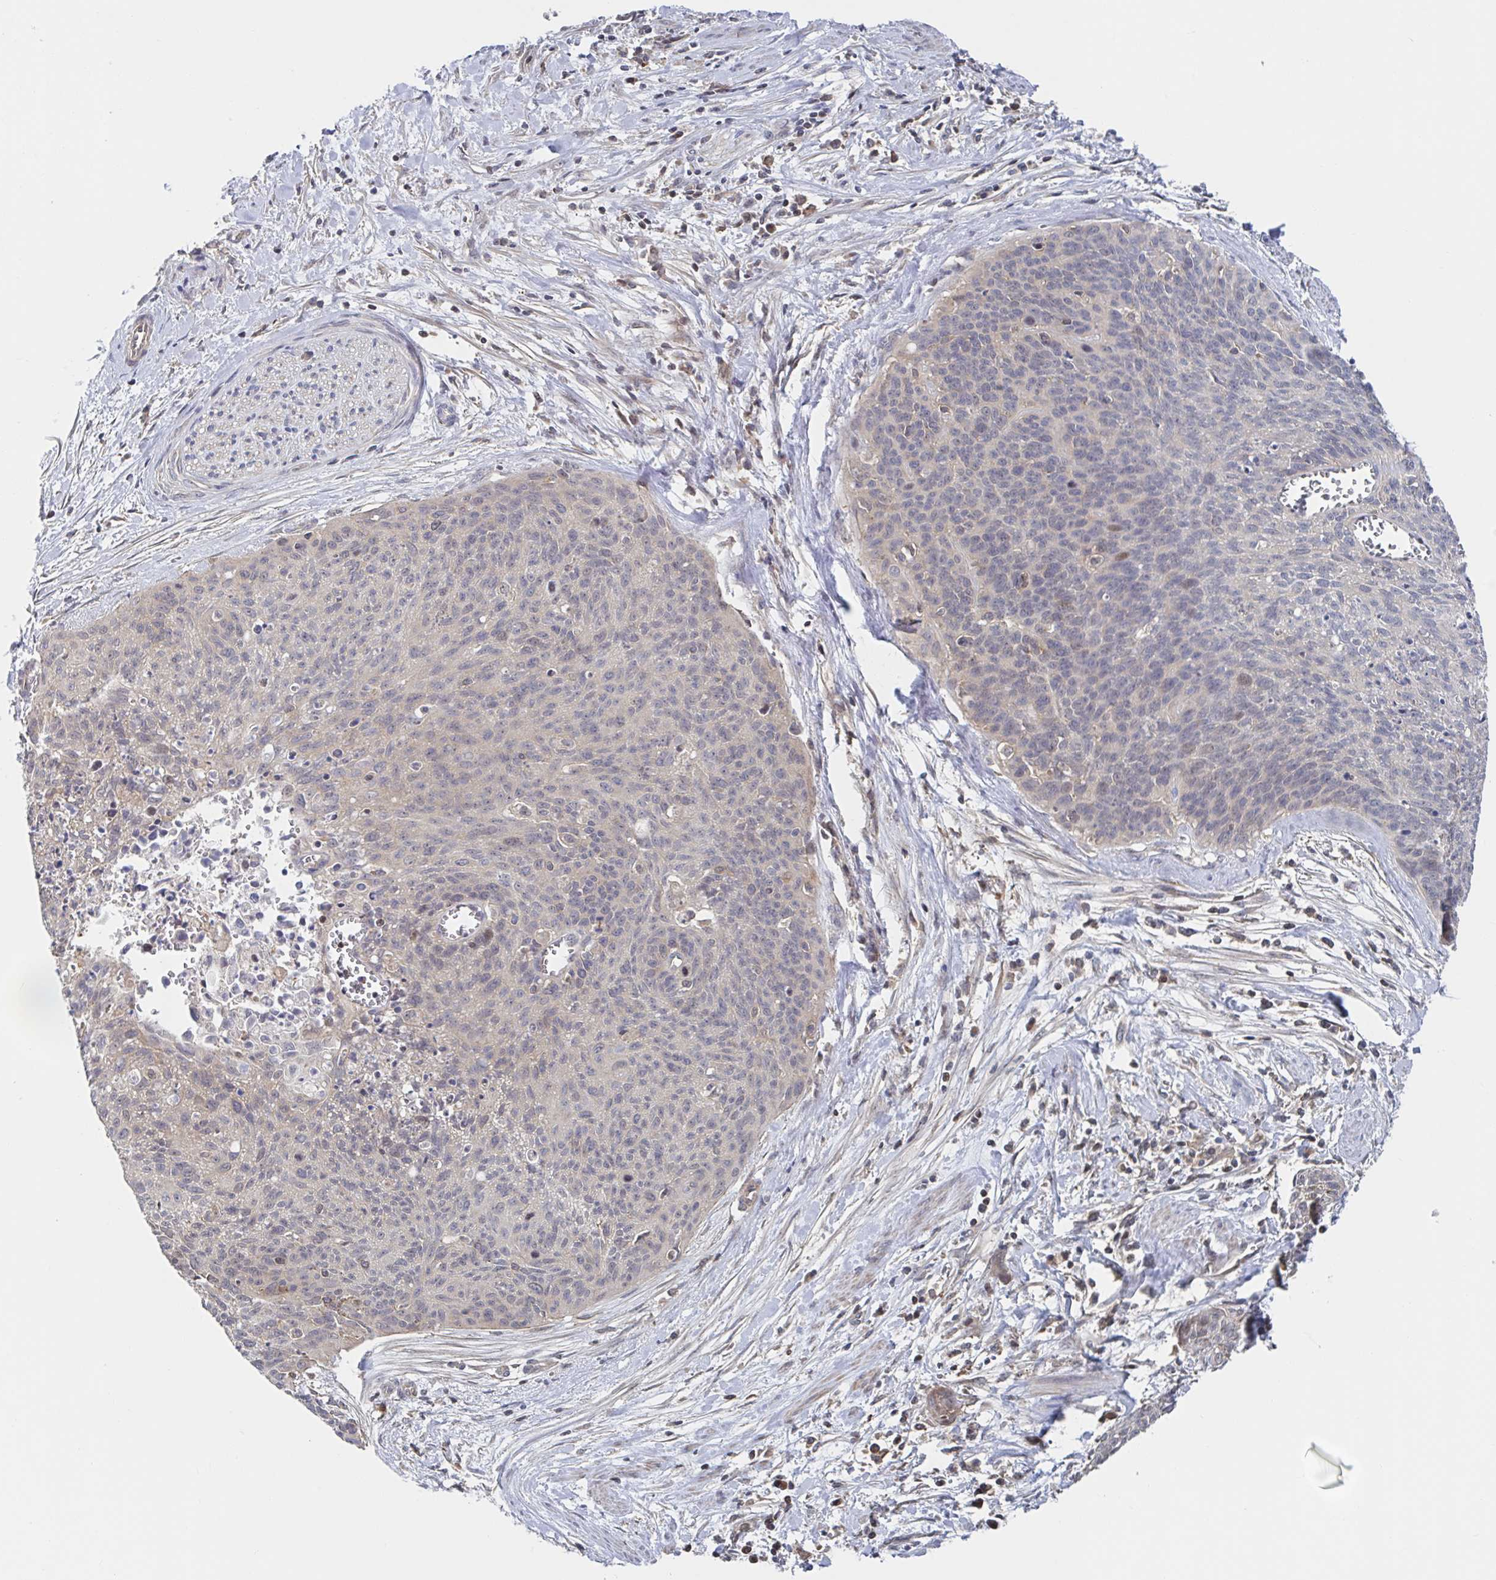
{"staining": {"intensity": "weak", "quantity": "<25%", "location": "nuclear"}, "tissue": "cervical cancer", "cell_type": "Tumor cells", "image_type": "cancer", "snomed": [{"axis": "morphology", "description": "Squamous cell carcinoma, NOS"}, {"axis": "topography", "description": "Cervix"}], "caption": "DAB immunohistochemical staining of human cervical cancer exhibits no significant positivity in tumor cells.", "gene": "DHRS12", "patient": {"sex": "female", "age": 55}}